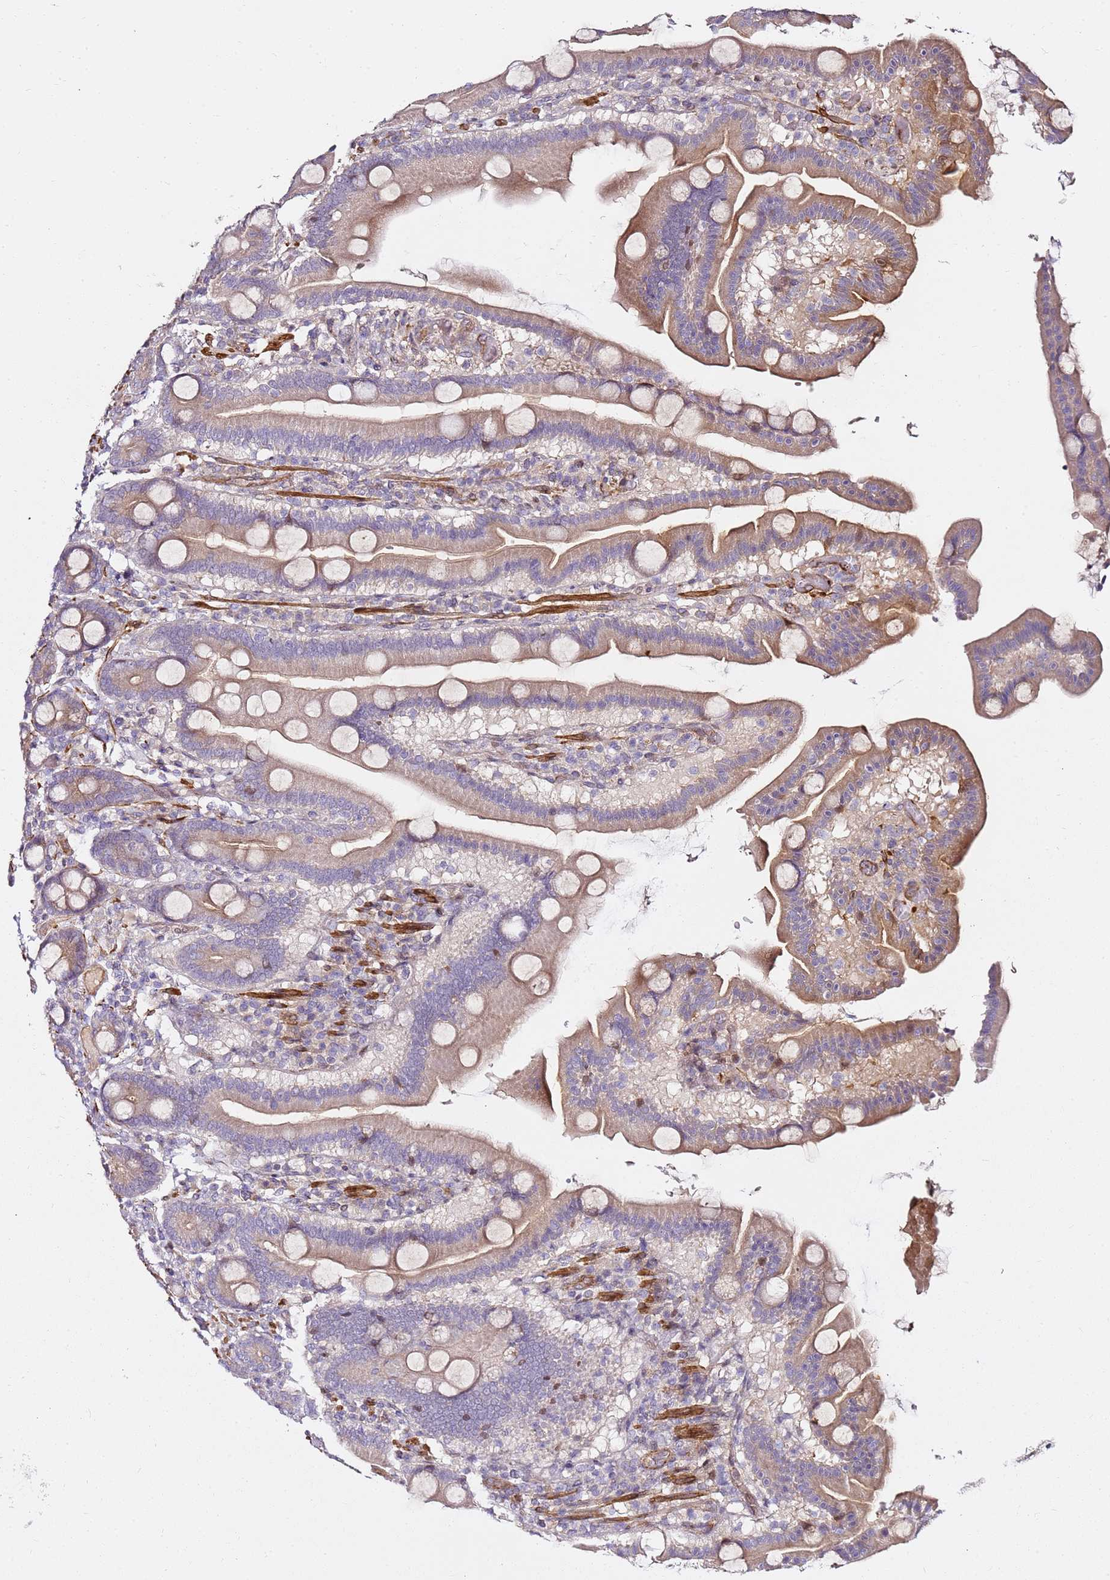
{"staining": {"intensity": "weak", "quantity": ">75%", "location": "cytoplasmic/membranous"}, "tissue": "duodenum", "cell_type": "Glandular cells", "image_type": "normal", "snomed": [{"axis": "morphology", "description": "Normal tissue, NOS"}, {"axis": "topography", "description": "Duodenum"}], "caption": "IHC of unremarkable duodenum shows low levels of weak cytoplasmic/membranous positivity in approximately >75% of glandular cells.", "gene": "EPS8L1", "patient": {"sex": "male", "age": 55}}